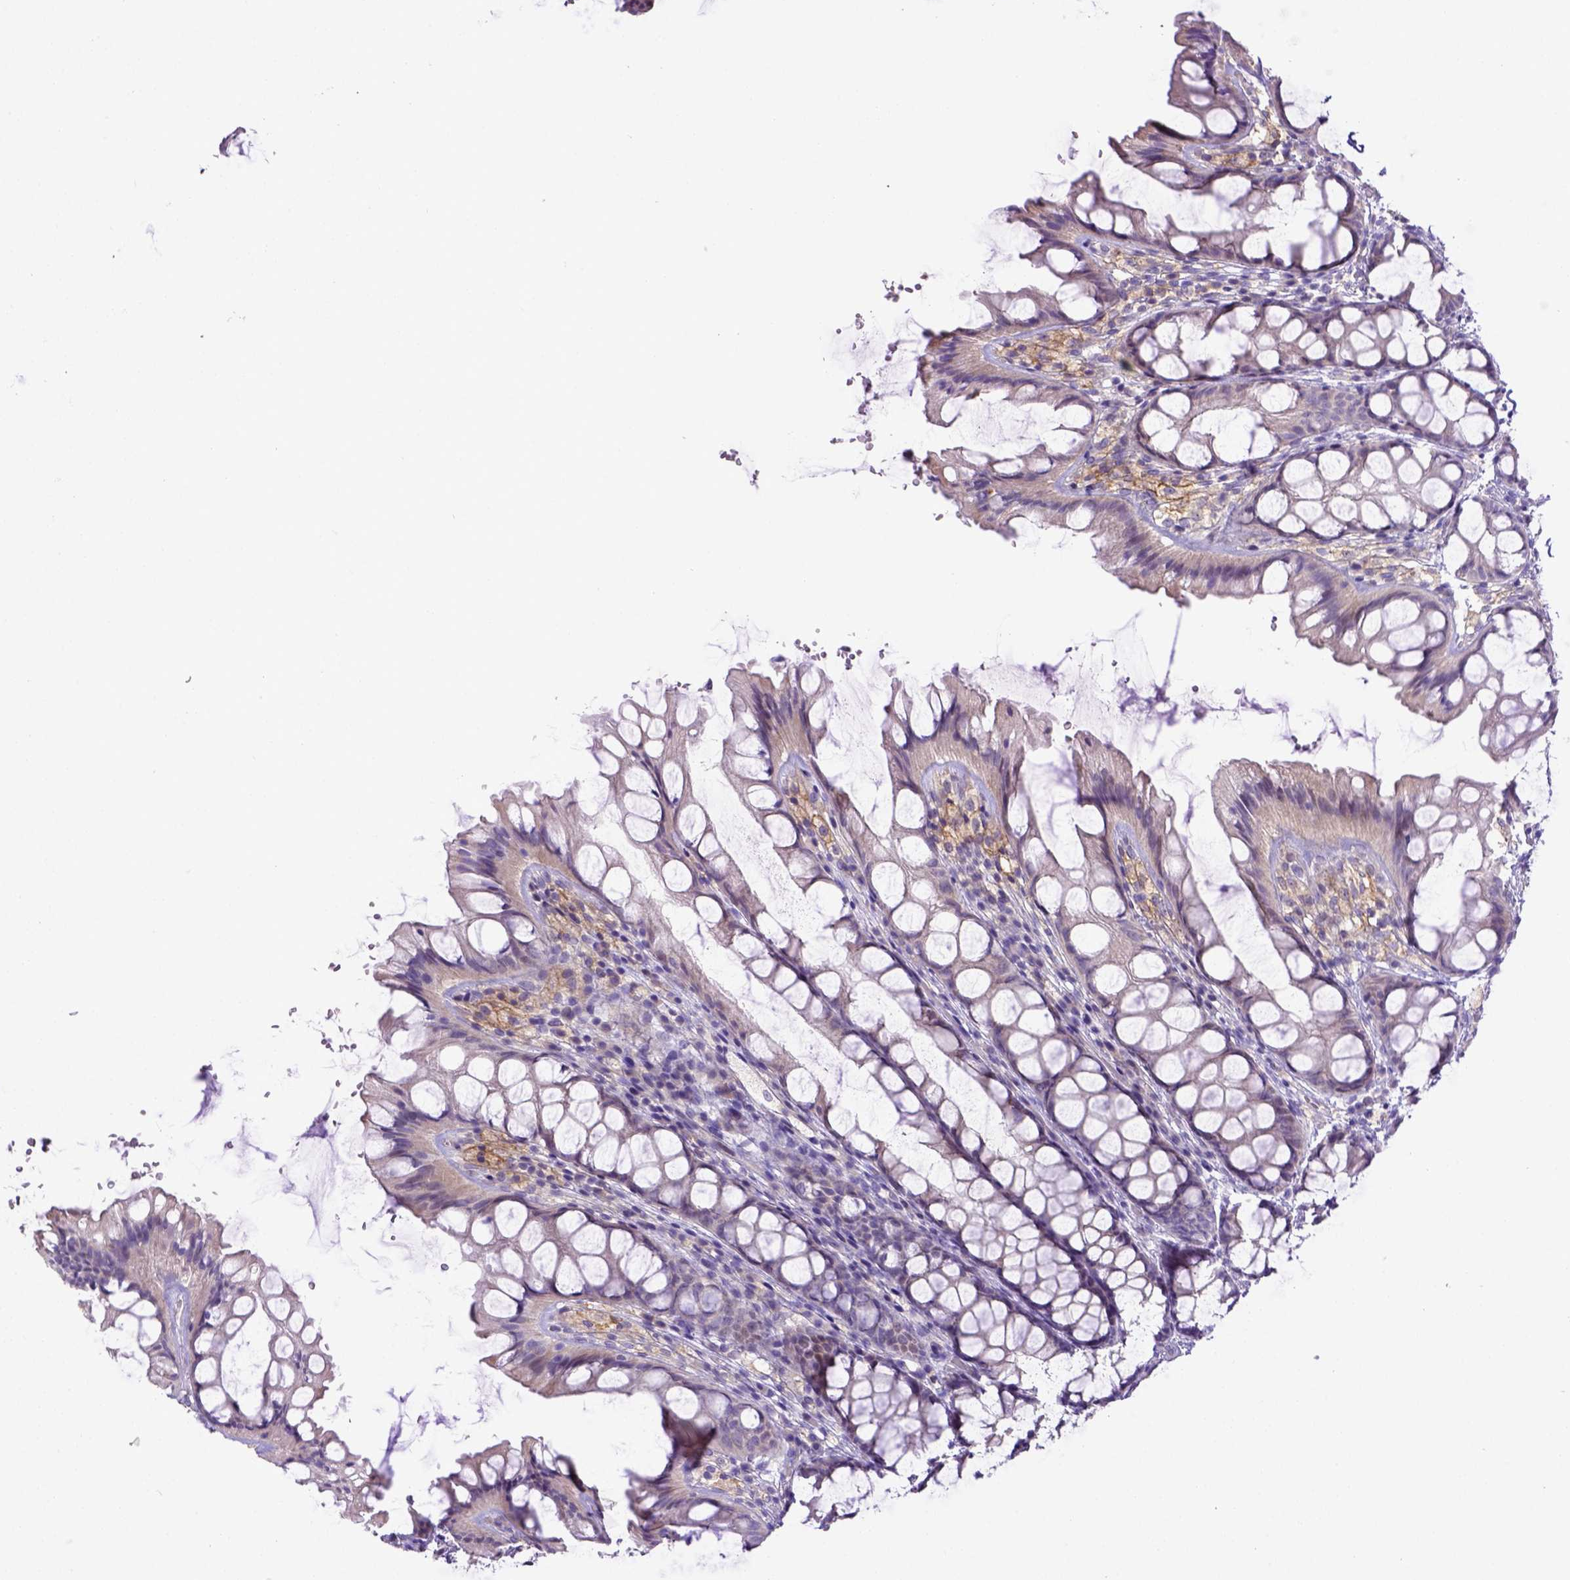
{"staining": {"intensity": "negative", "quantity": "none", "location": "none"}, "tissue": "colon", "cell_type": "Endothelial cells", "image_type": "normal", "snomed": [{"axis": "morphology", "description": "Normal tissue, NOS"}, {"axis": "topography", "description": "Colon"}], "caption": "This is an immunohistochemistry micrograph of unremarkable human colon. There is no positivity in endothelial cells.", "gene": "CD40", "patient": {"sex": "male", "age": 47}}